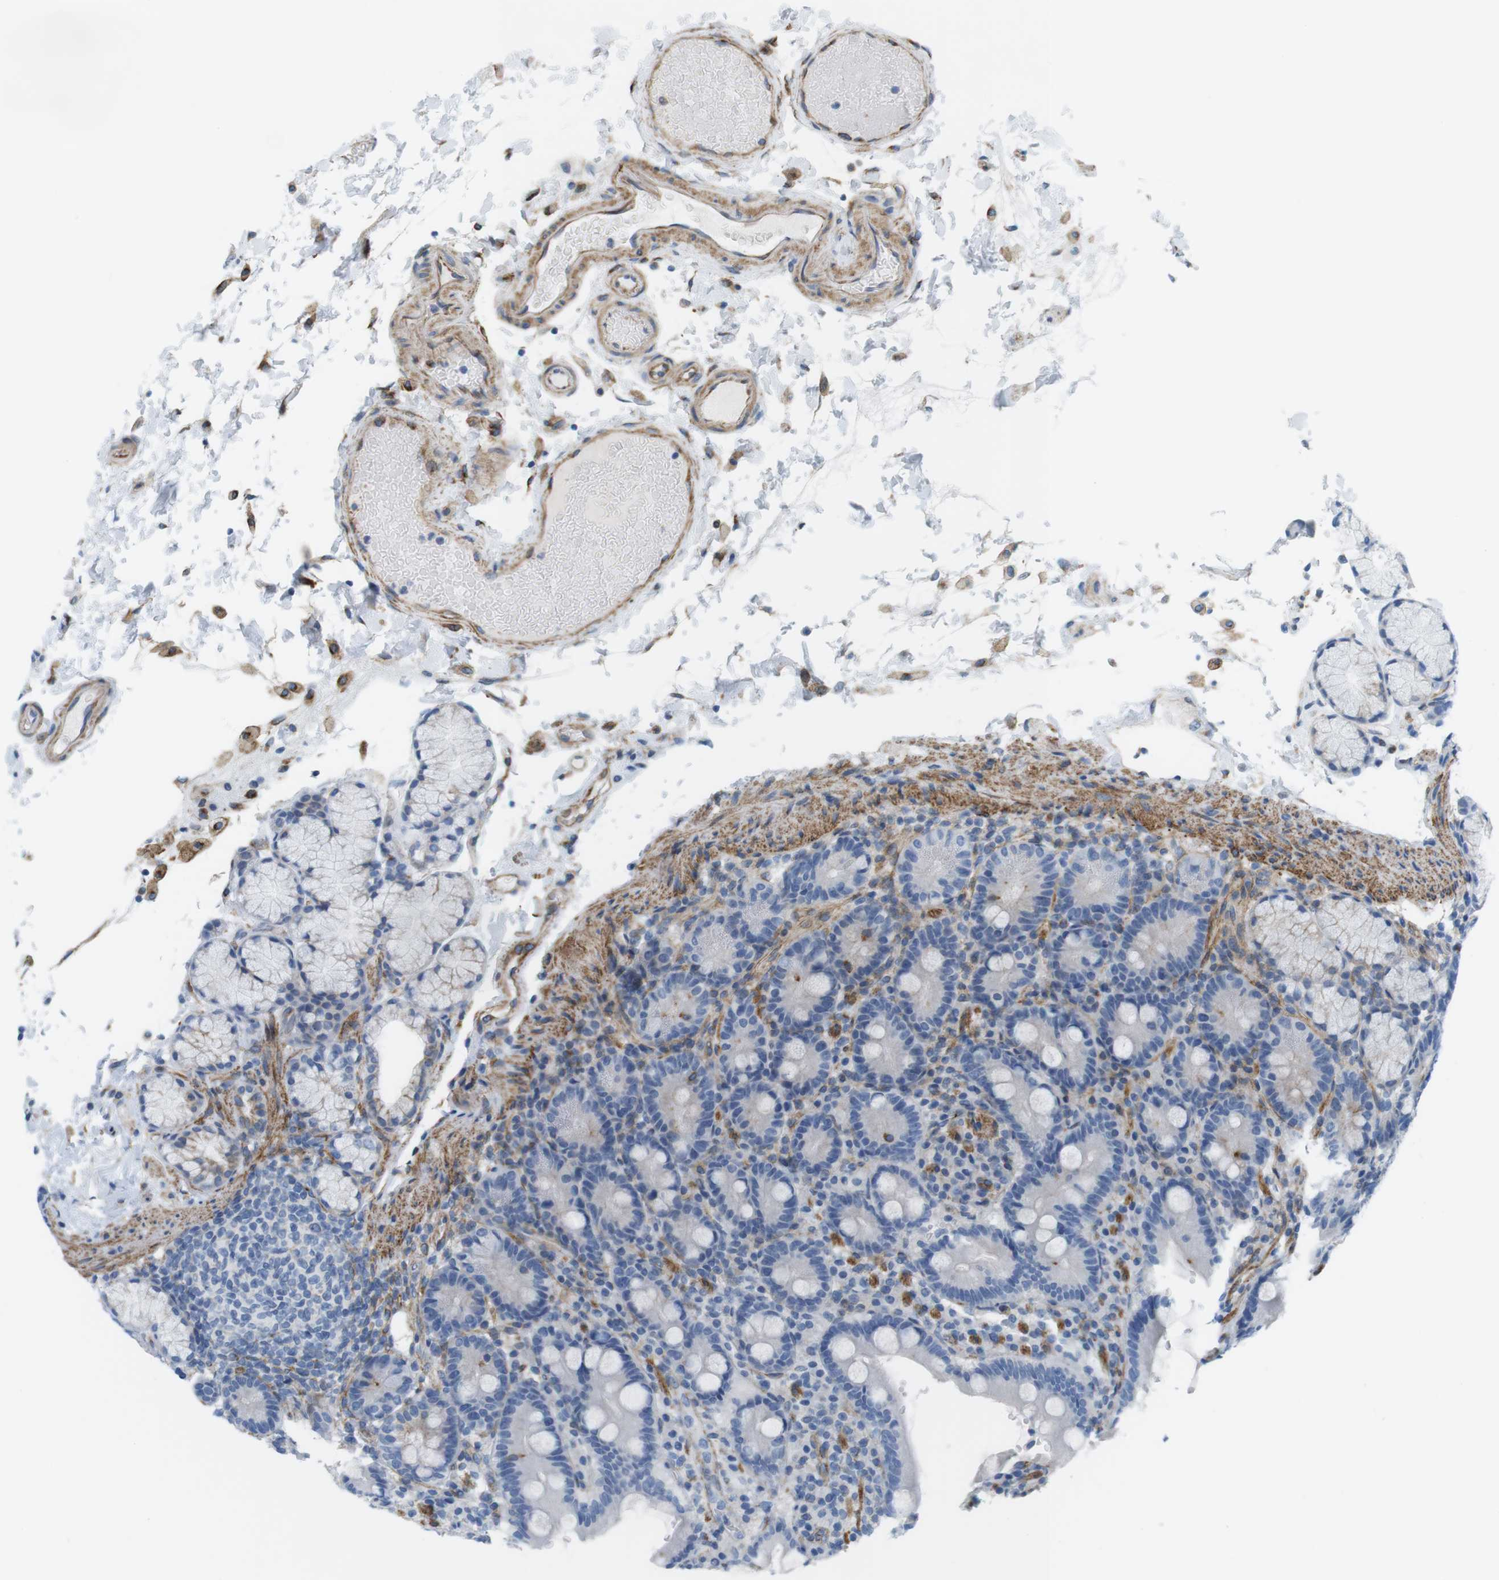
{"staining": {"intensity": "negative", "quantity": "none", "location": "none"}, "tissue": "duodenum", "cell_type": "Glandular cells", "image_type": "normal", "snomed": [{"axis": "morphology", "description": "Normal tissue, NOS"}, {"axis": "topography", "description": "Small intestine, NOS"}], "caption": "This is an IHC image of benign duodenum. There is no staining in glandular cells.", "gene": "MYH9", "patient": {"sex": "female", "age": 71}}